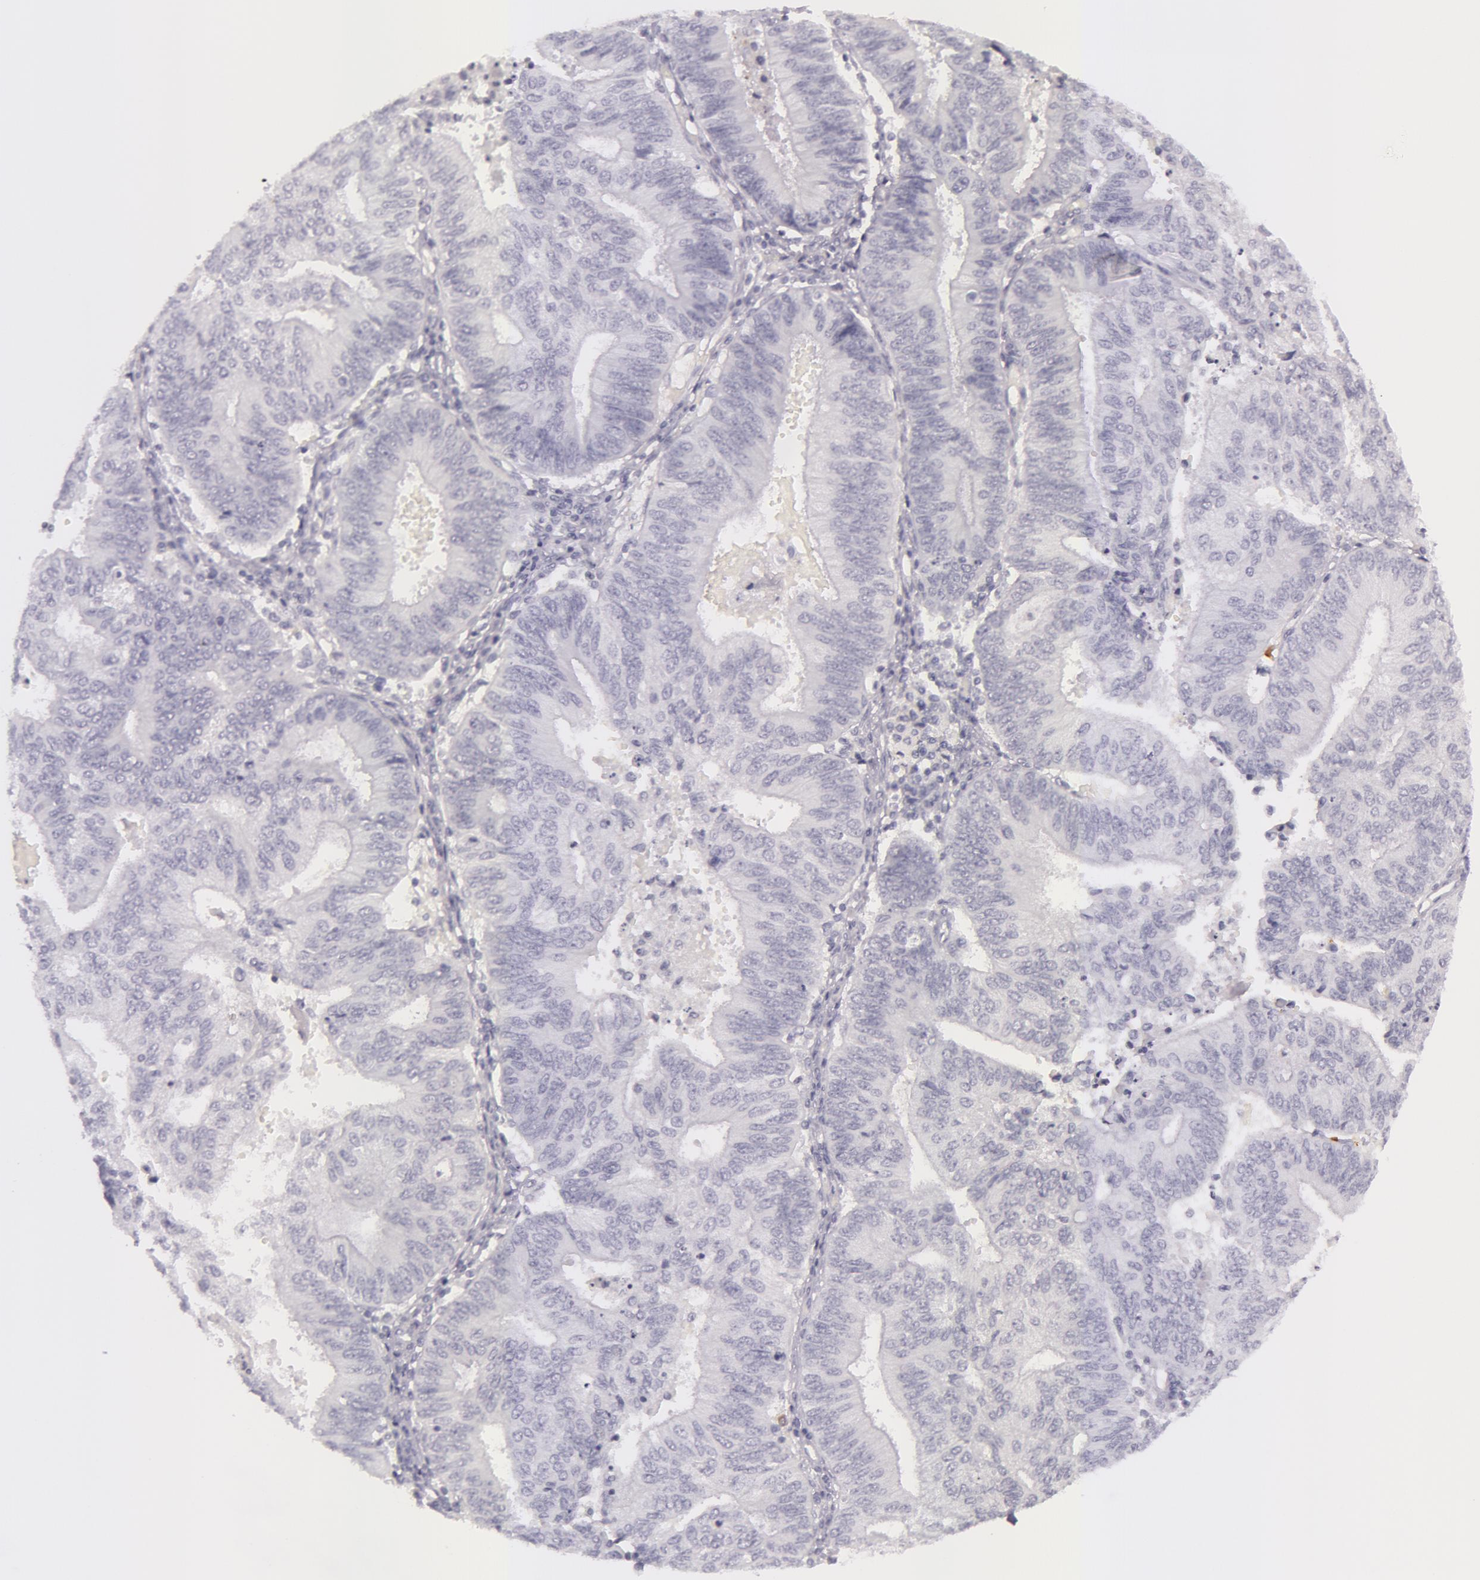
{"staining": {"intensity": "negative", "quantity": "none", "location": "none"}, "tissue": "endometrial cancer", "cell_type": "Tumor cells", "image_type": "cancer", "snomed": [{"axis": "morphology", "description": "Adenocarcinoma, NOS"}, {"axis": "topography", "description": "Endometrium"}], "caption": "The histopathology image displays no significant staining in tumor cells of endometrial adenocarcinoma. (DAB (3,3'-diaminobenzidine) immunohistochemistry (IHC), high magnification).", "gene": "CKB", "patient": {"sex": "female", "age": 55}}